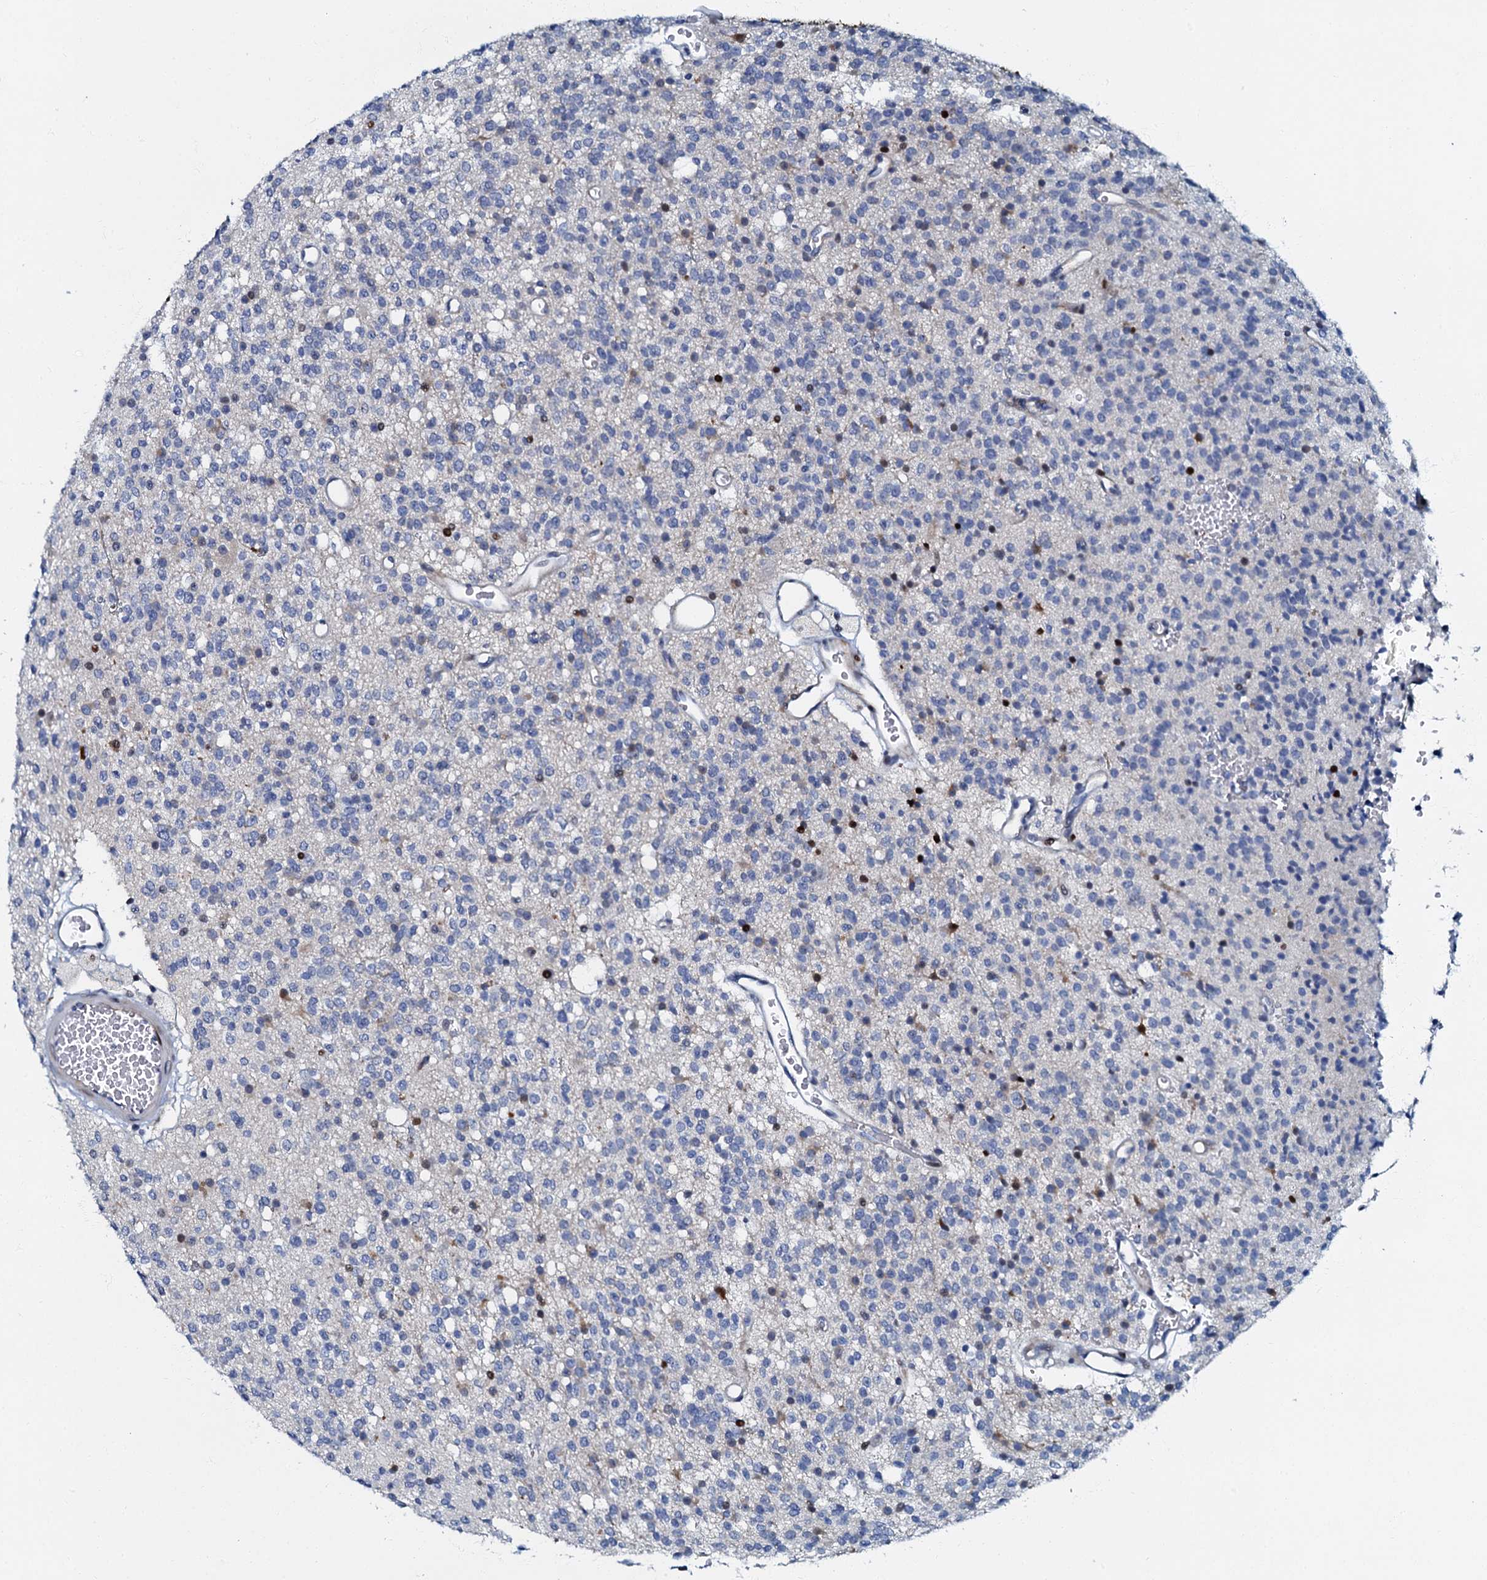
{"staining": {"intensity": "negative", "quantity": "none", "location": "none"}, "tissue": "glioma", "cell_type": "Tumor cells", "image_type": "cancer", "snomed": [{"axis": "morphology", "description": "Glioma, malignant, High grade"}, {"axis": "topography", "description": "Brain"}], "caption": "Tumor cells show no significant expression in malignant high-grade glioma.", "gene": "MFSD5", "patient": {"sex": "male", "age": 34}}